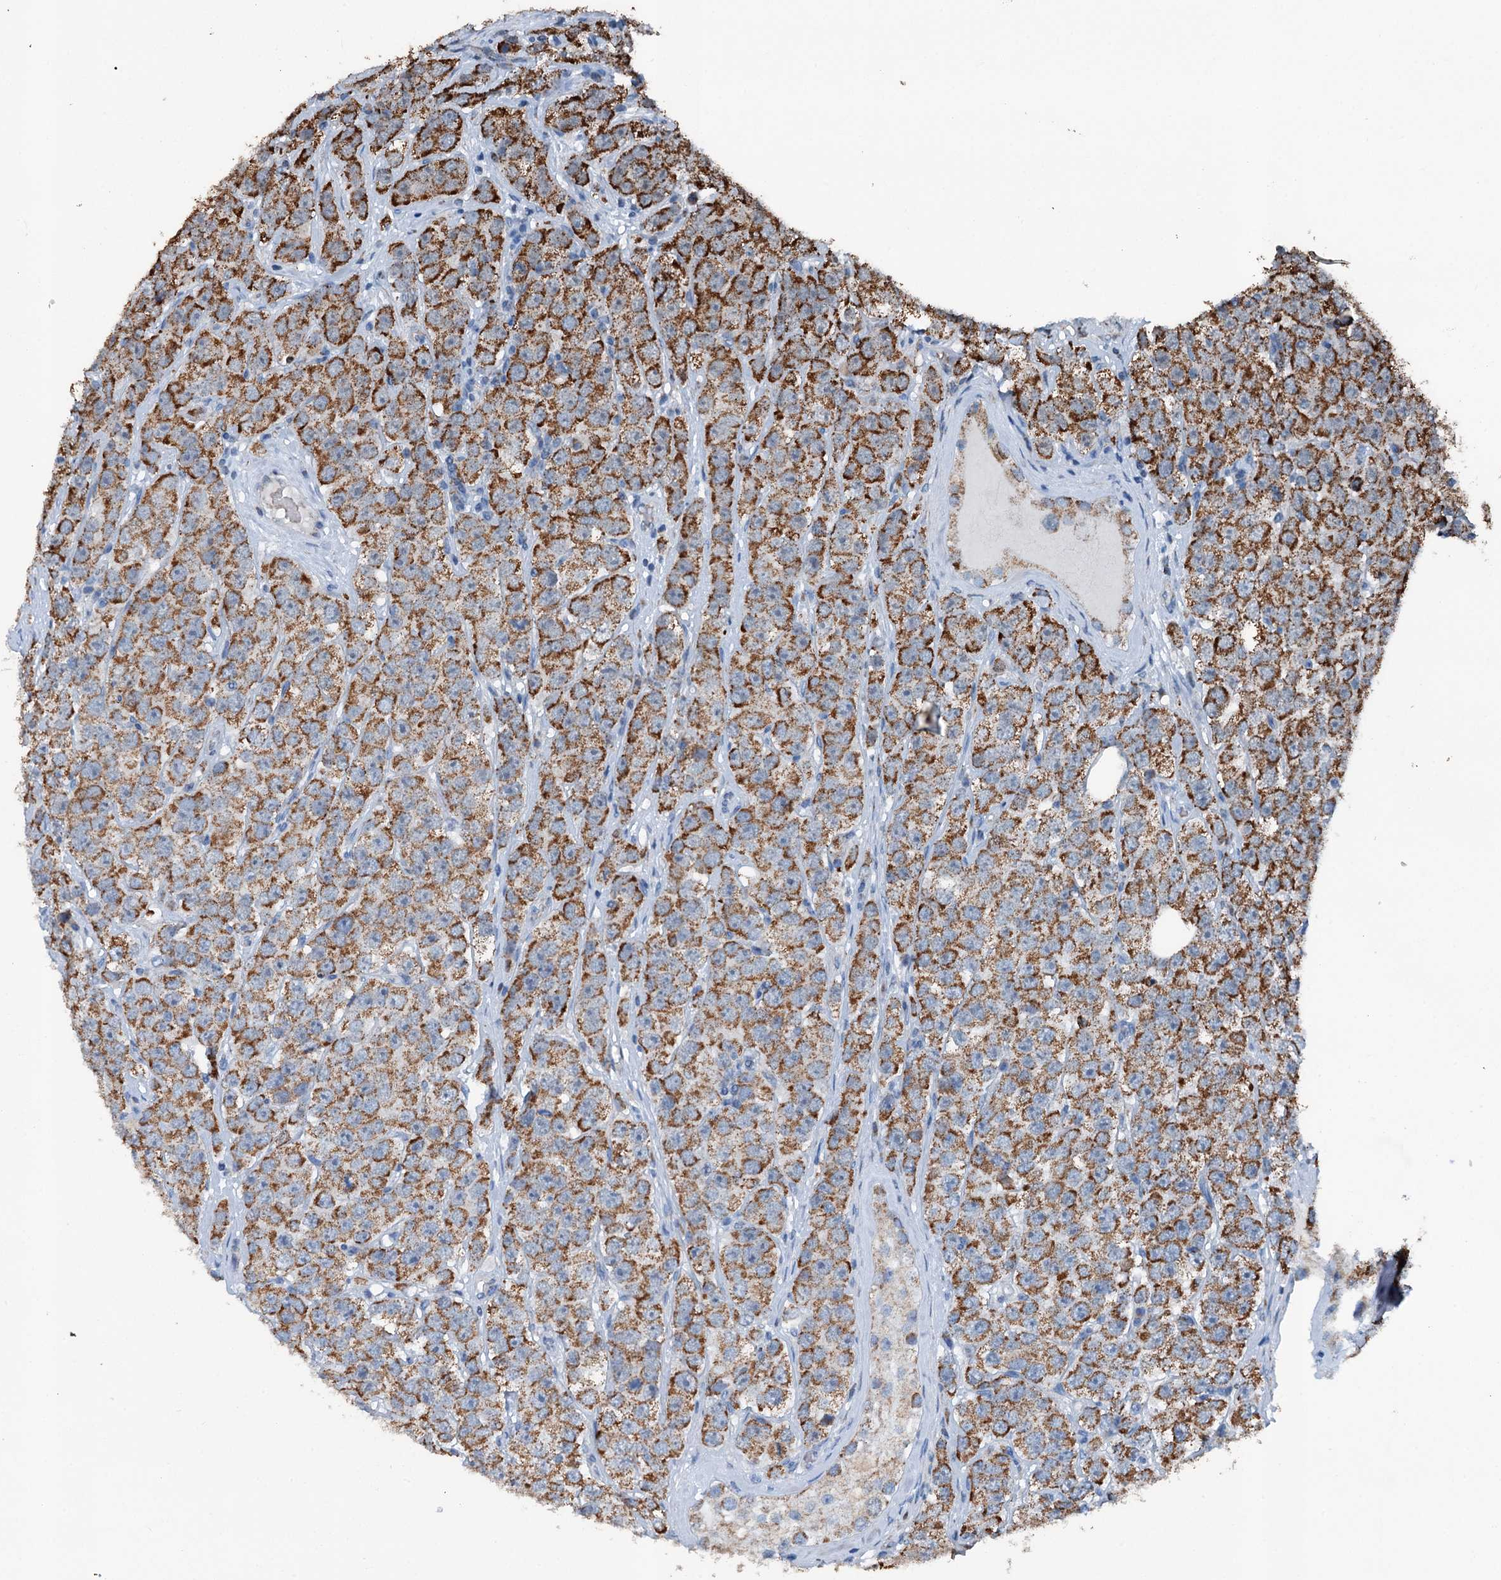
{"staining": {"intensity": "strong", "quantity": ">75%", "location": "cytoplasmic/membranous"}, "tissue": "testis cancer", "cell_type": "Tumor cells", "image_type": "cancer", "snomed": [{"axis": "morphology", "description": "Seminoma, NOS"}, {"axis": "topography", "description": "Testis"}], "caption": "This micrograph displays seminoma (testis) stained with immunohistochemistry (IHC) to label a protein in brown. The cytoplasmic/membranous of tumor cells show strong positivity for the protein. Nuclei are counter-stained blue.", "gene": "TRPT1", "patient": {"sex": "male", "age": 28}}